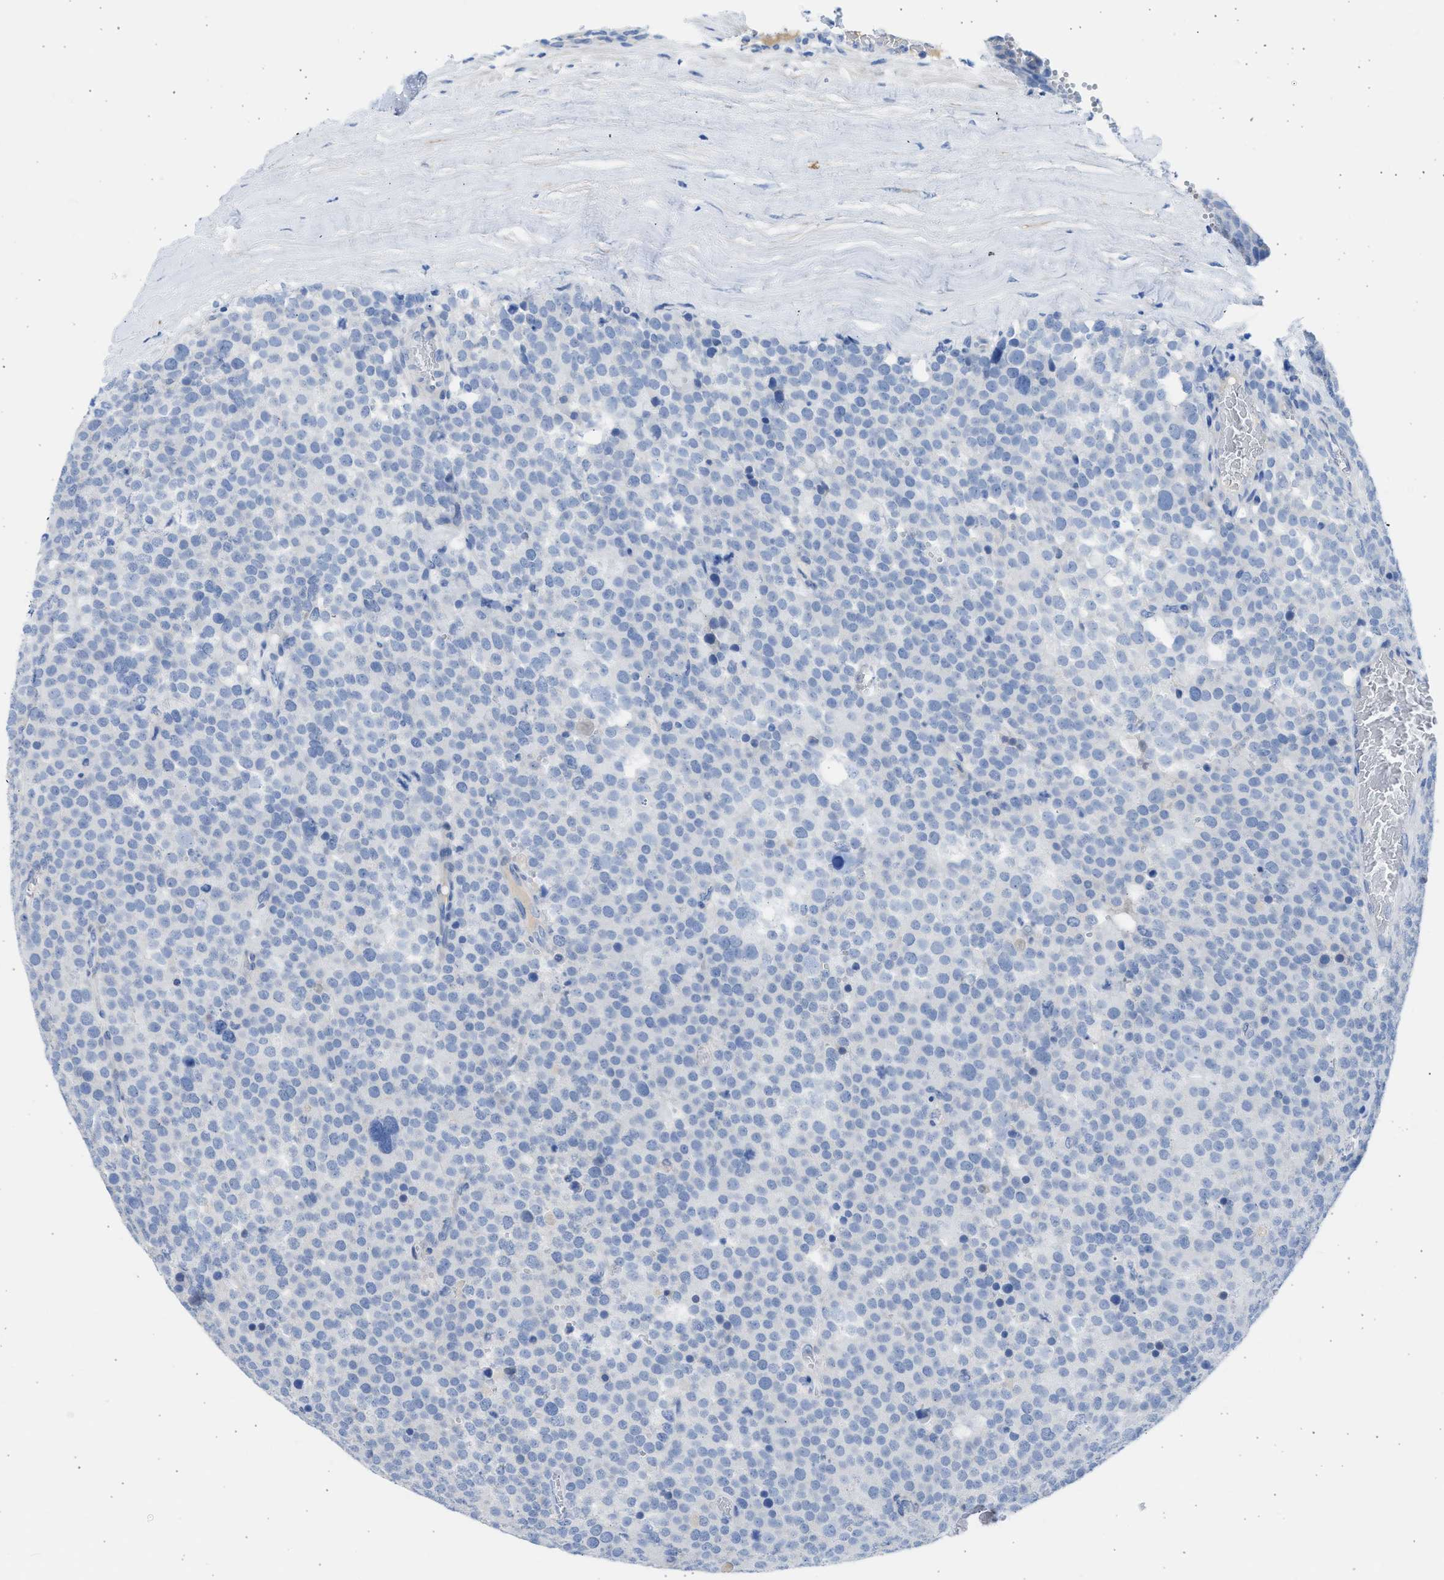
{"staining": {"intensity": "negative", "quantity": "none", "location": "none"}, "tissue": "testis cancer", "cell_type": "Tumor cells", "image_type": "cancer", "snomed": [{"axis": "morphology", "description": "Normal tissue, NOS"}, {"axis": "morphology", "description": "Seminoma, NOS"}, {"axis": "topography", "description": "Testis"}], "caption": "Tumor cells are negative for protein expression in human testis seminoma.", "gene": "SPATA3", "patient": {"sex": "male", "age": 71}}